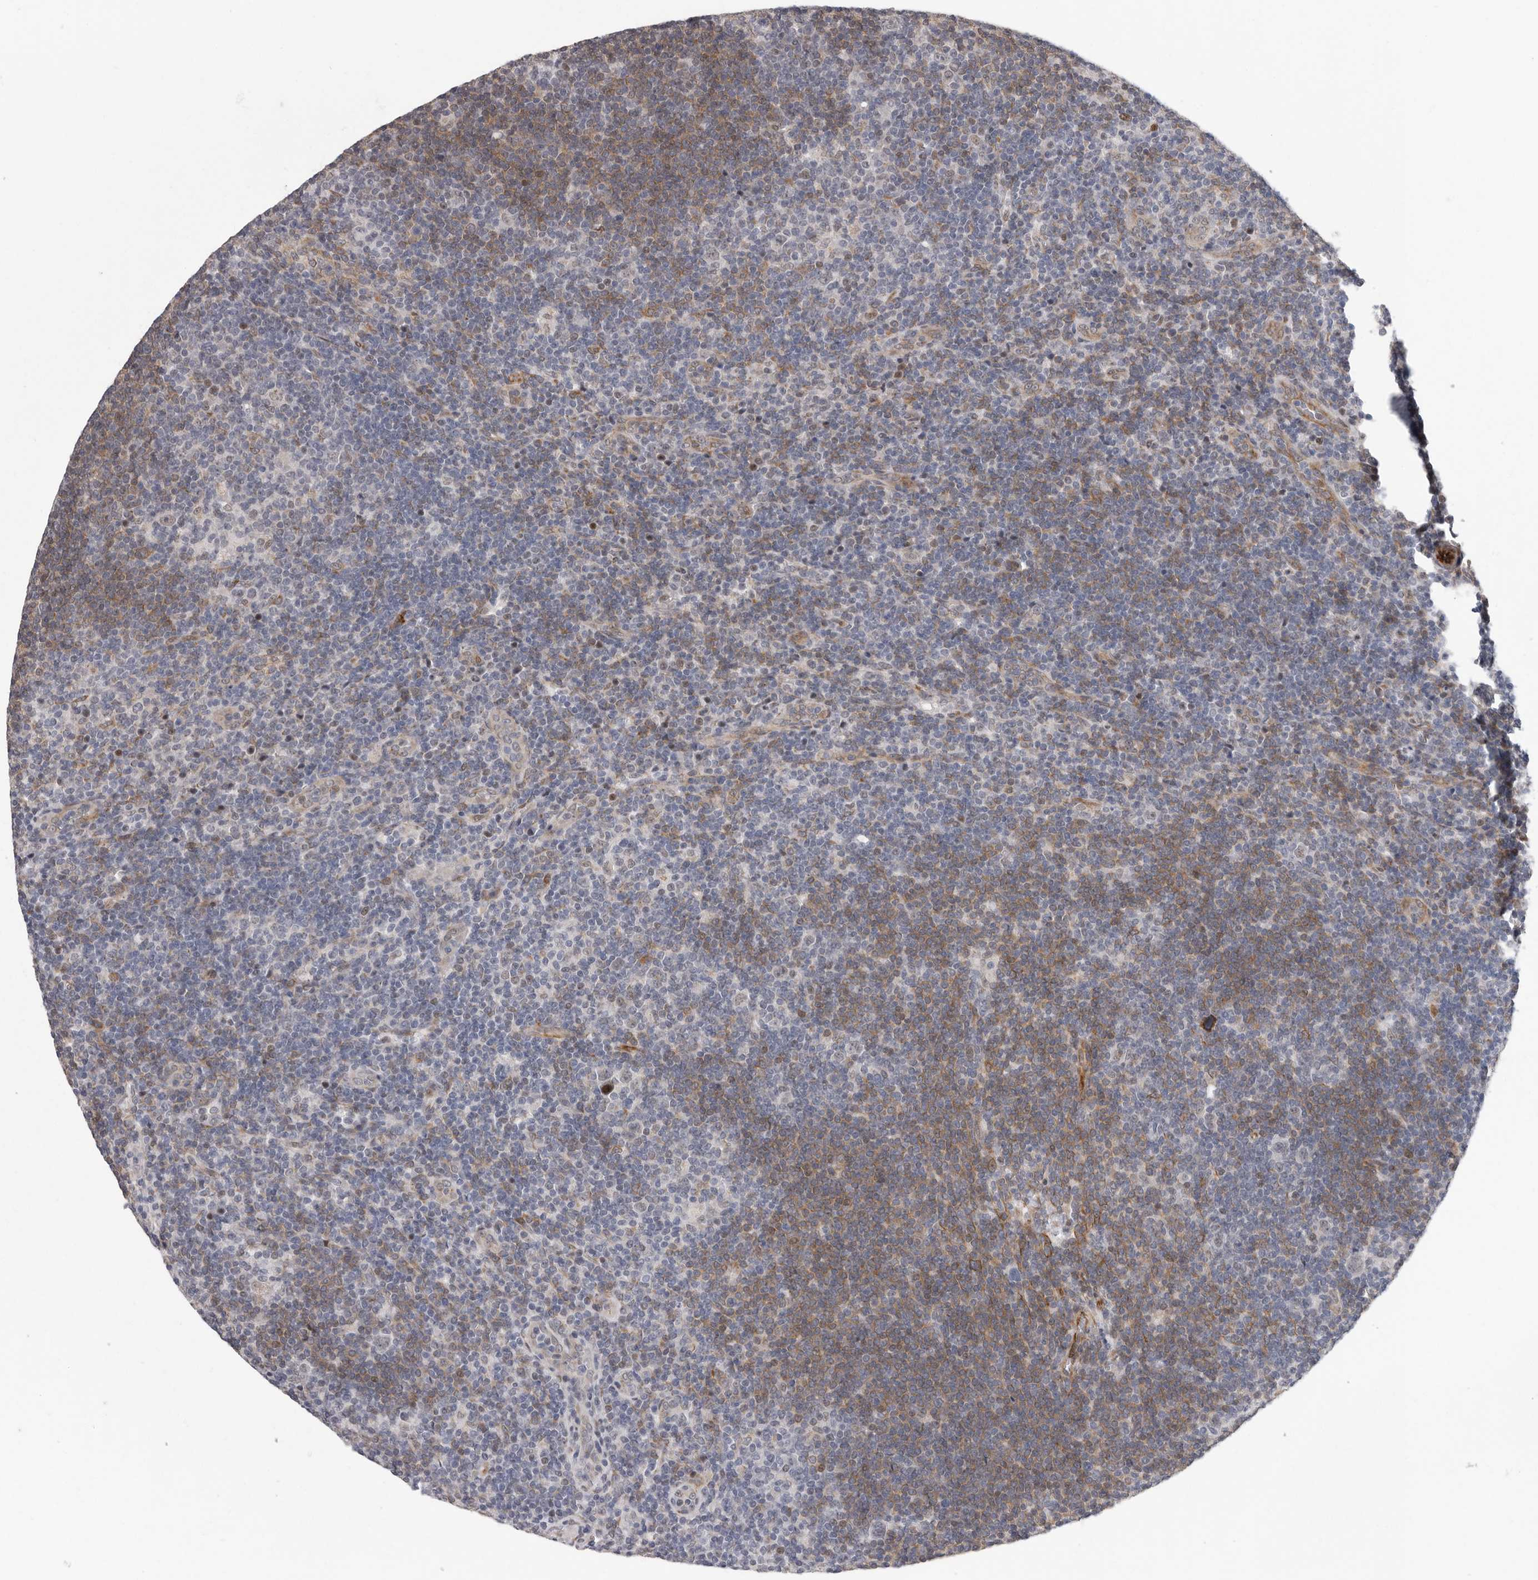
{"staining": {"intensity": "negative", "quantity": "none", "location": "none"}, "tissue": "lymphoma", "cell_type": "Tumor cells", "image_type": "cancer", "snomed": [{"axis": "morphology", "description": "Hodgkin's disease, NOS"}, {"axis": "topography", "description": "Lymph node"}], "caption": "Immunohistochemical staining of lymphoma displays no significant positivity in tumor cells. (DAB IHC with hematoxylin counter stain).", "gene": "RALGPS2", "patient": {"sex": "female", "age": 57}}